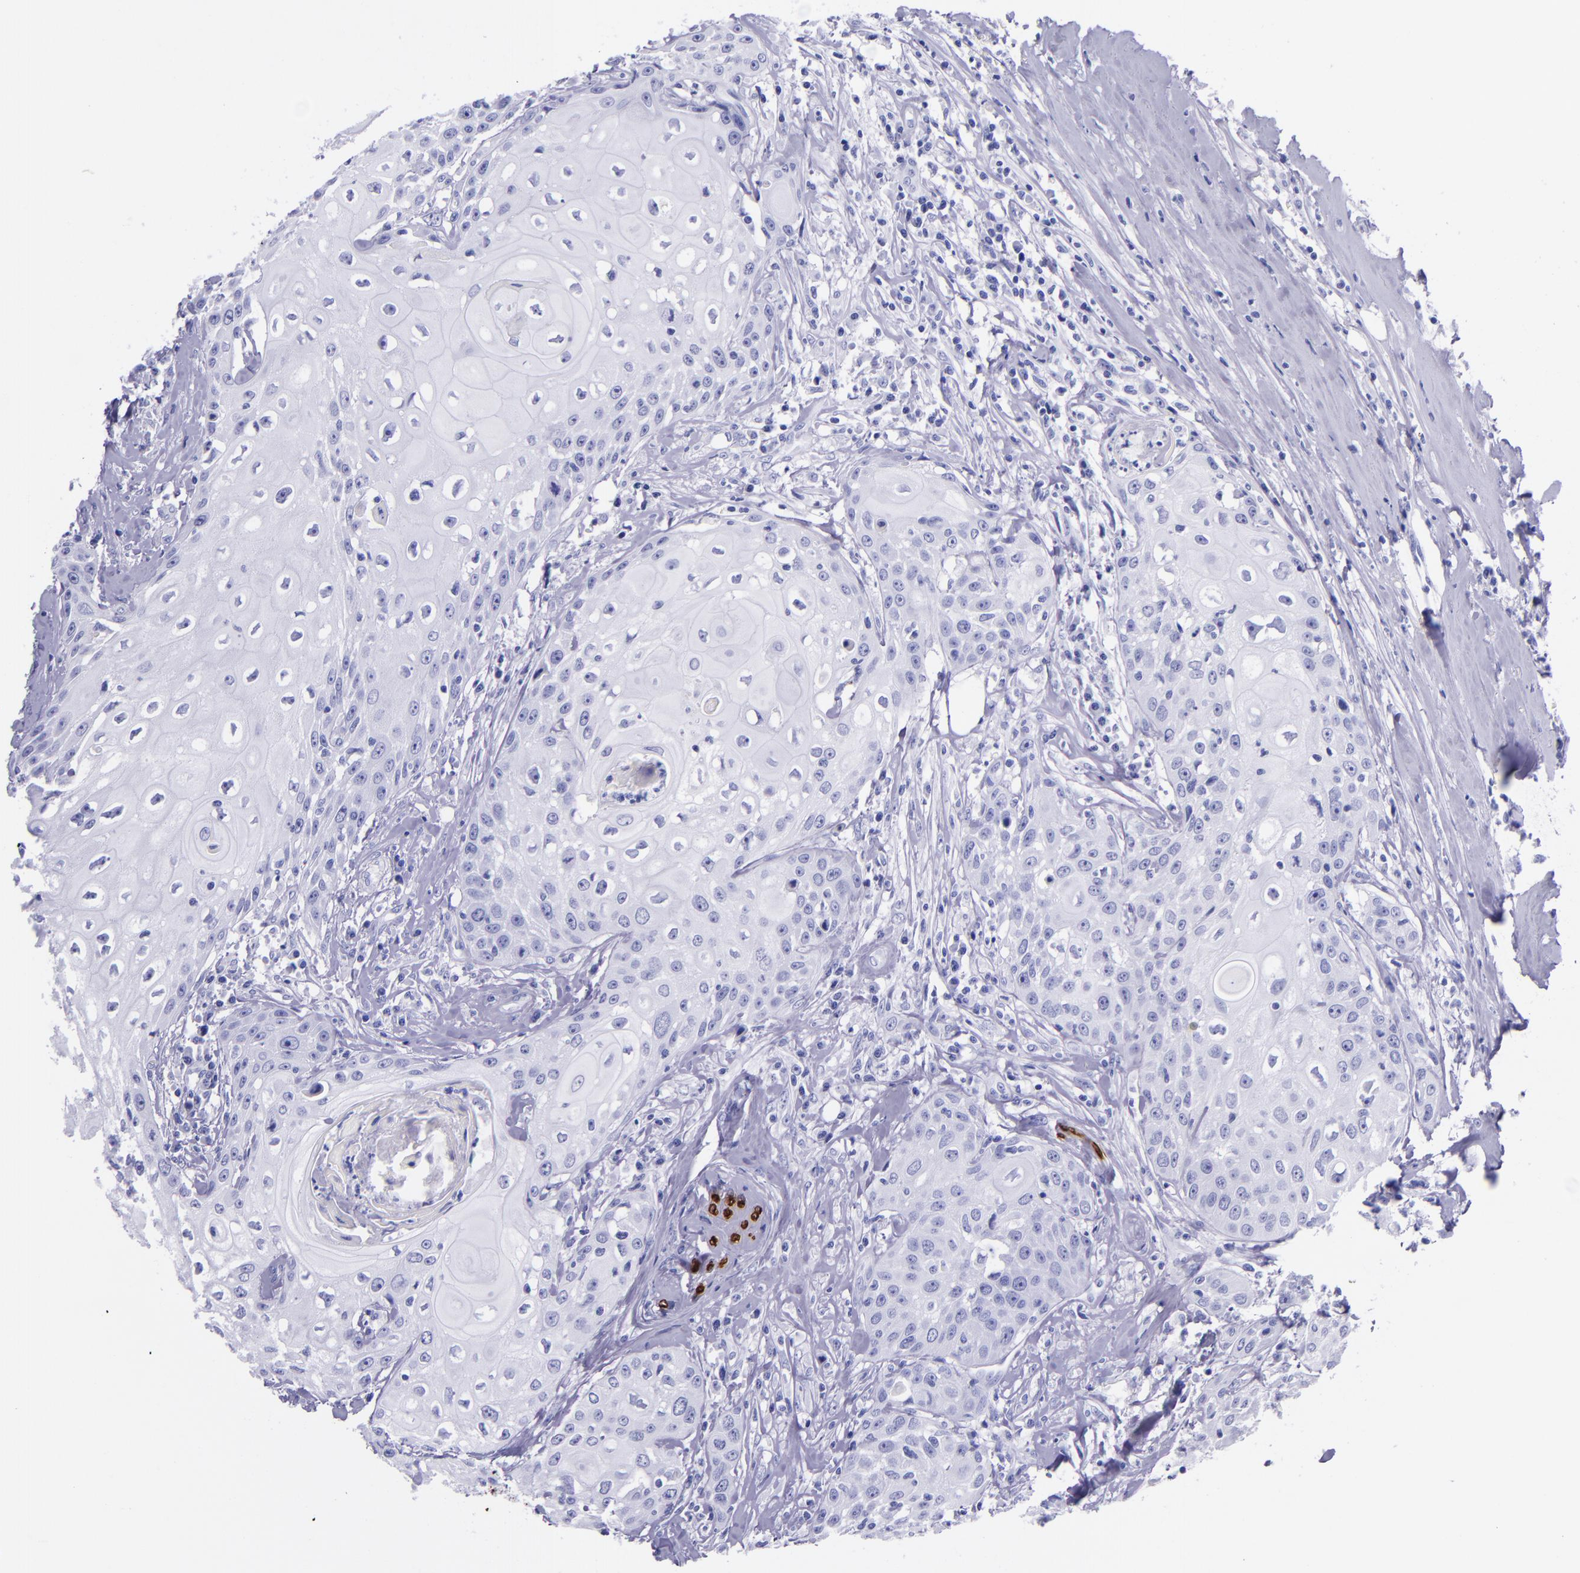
{"staining": {"intensity": "negative", "quantity": "none", "location": "none"}, "tissue": "head and neck cancer", "cell_type": "Tumor cells", "image_type": "cancer", "snomed": [{"axis": "morphology", "description": "Squamous cell carcinoma, NOS"}, {"axis": "topography", "description": "Oral tissue"}, {"axis": "topography", "description": "Head-Neck"}], "caption": "Head and neck cancer (squamous cell carcinoma) stained for a protein using IHC displays no positivity tumor cells.", "gene": "MBP", "patient": {"sex": "female", "age": 82}}